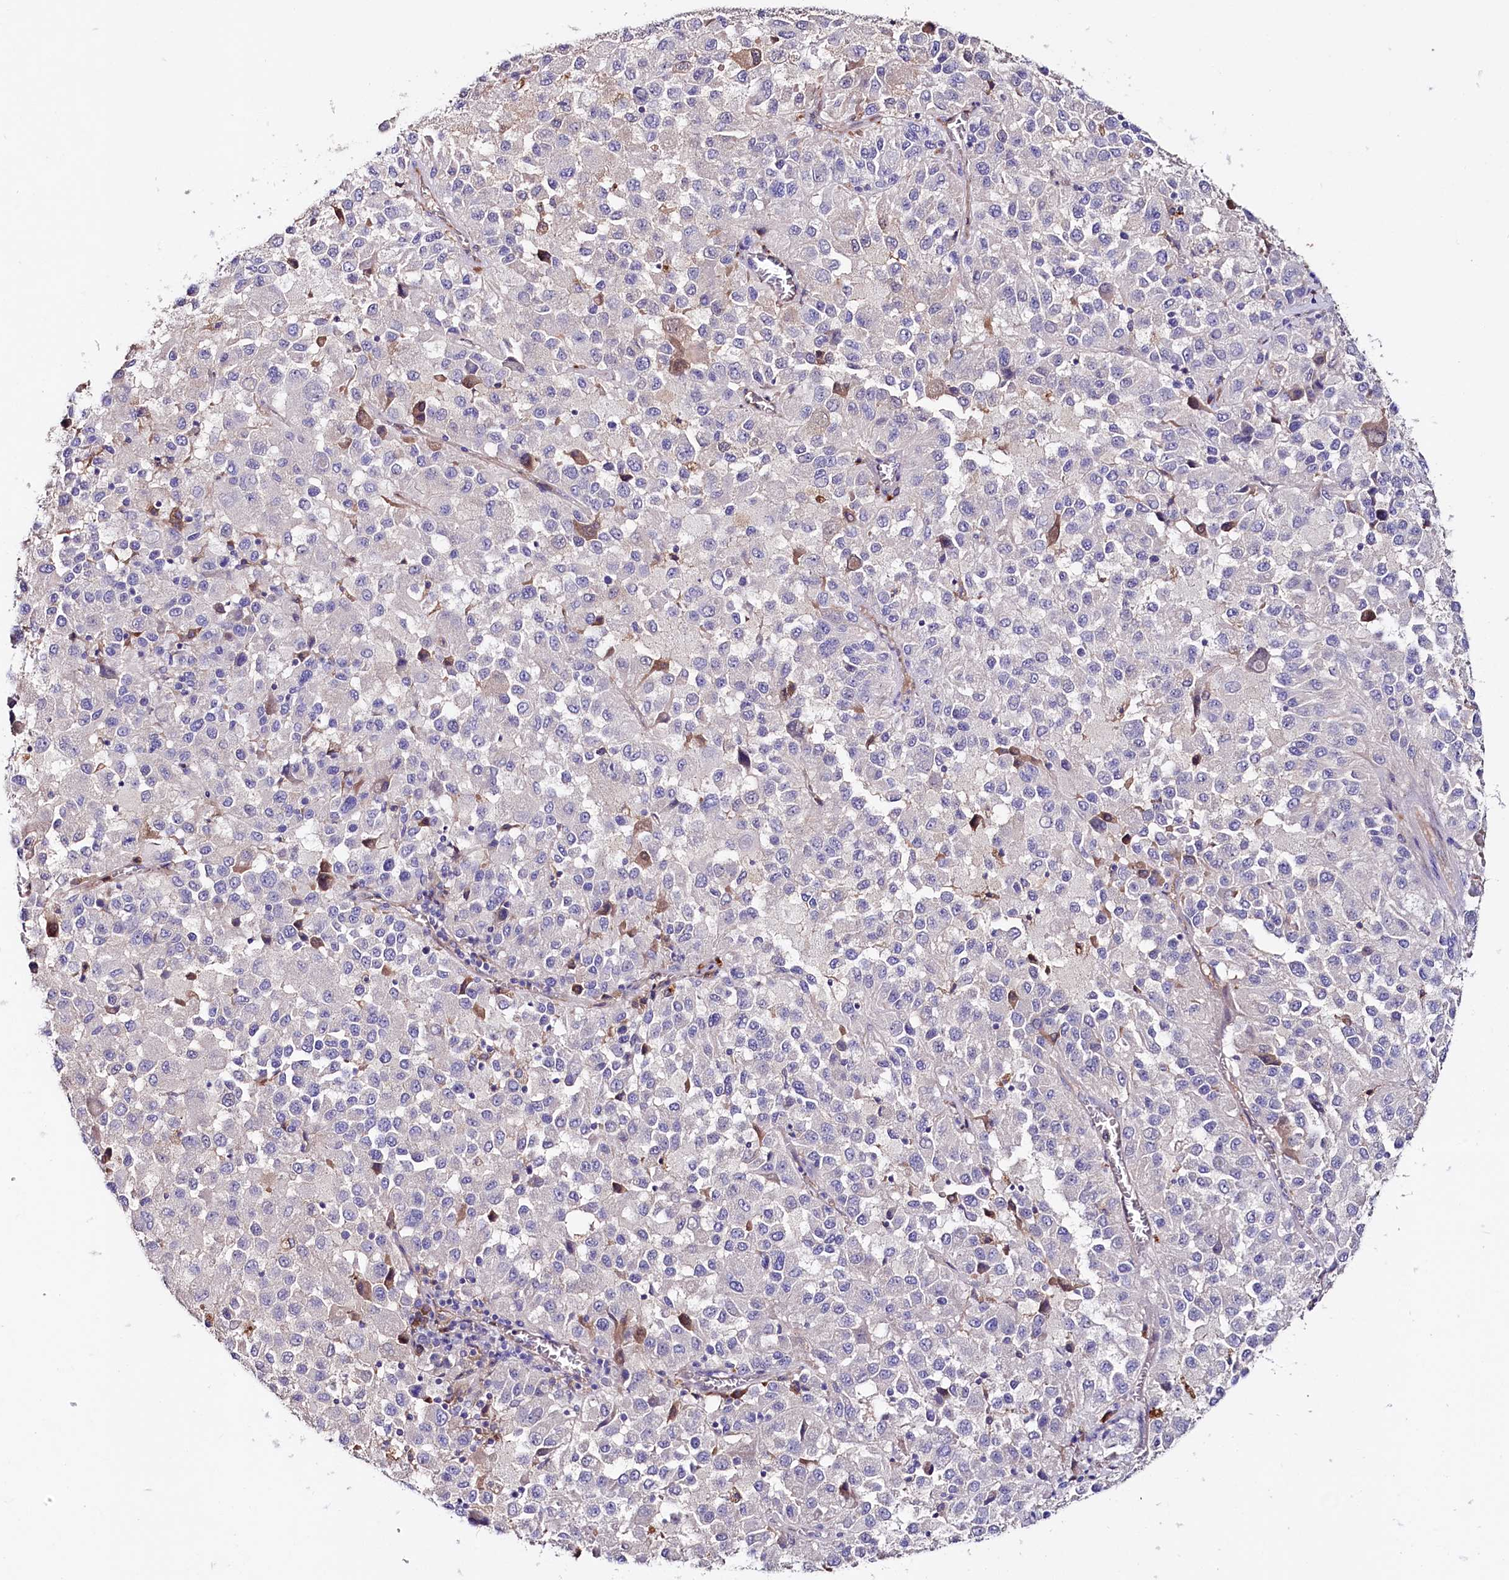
{"staining": {"intensity": "negative", "quantity": "none", "location": "none"}, "tissue": "melanoma", "cell_type": "Tumor cells", "image_type": "cancer", "snomed": [{"axis": "morphology", "description": "Malignant melanoma, Metastatic site"}, {"axis": "topography", "description": "Lung"}], "caption": "The IHC micrograph has no significant expression in tumor cells of melanoma tissue. (DAB (3,3'-diaminobenzidine) immunohistochemistry, high magnification).", "gene": "IL17RD", "patient": {"sex": "male", "age": 64}}